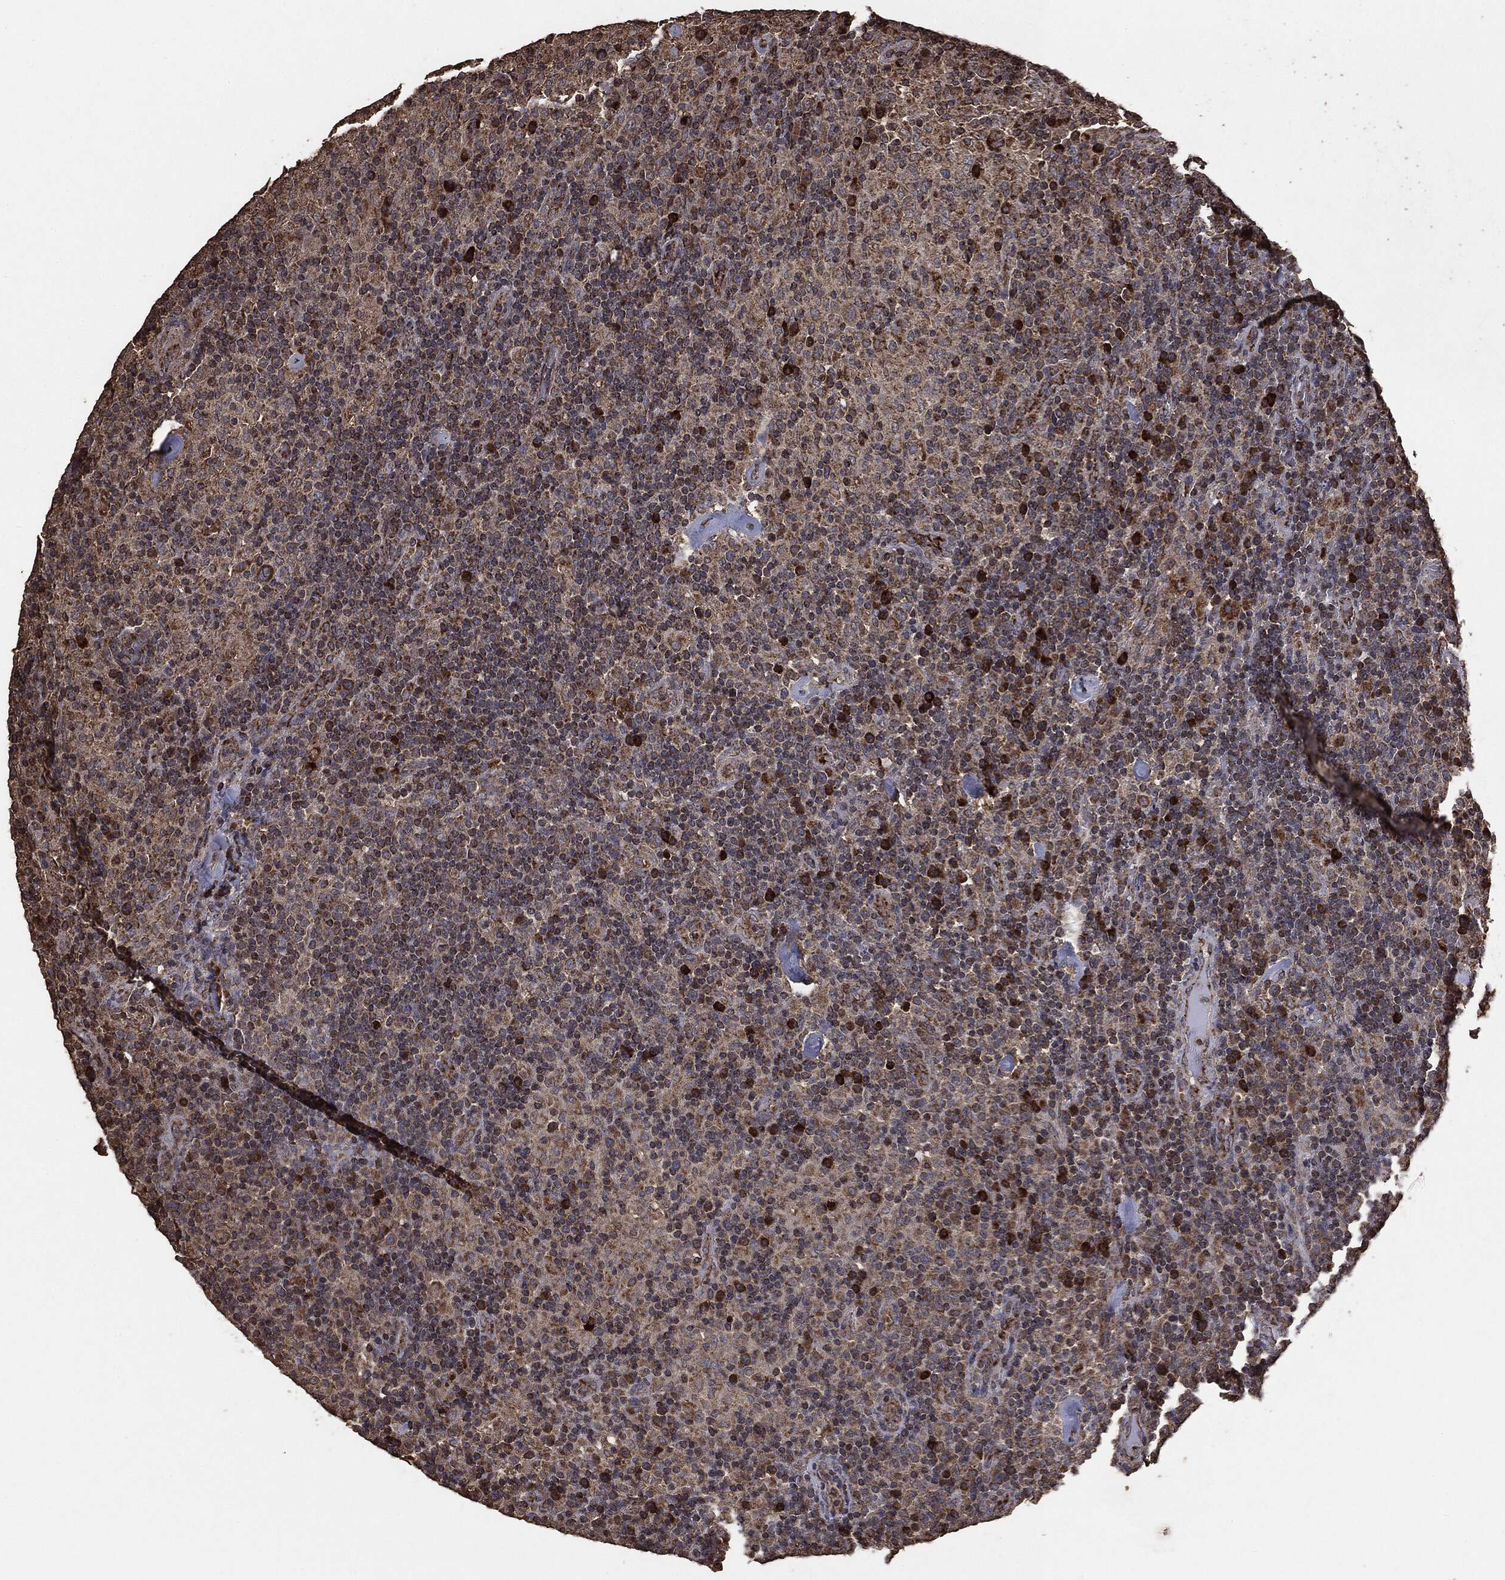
{"staining": {"intensity": "moderate", "quantity": "25%-75%", "location": "cytoplasmic/membranous"}, "tissue": "lymphoma", "cell_type": "Tumor cells", "image_type": "cancer", "snomed": [{"axis": "morphology", "description": "Hodgkin's disease, NOS"}, {"axis": "topography", "description": "Lymph node"}], "caption": "The image displays a brown stain indicating the presence of a protein in the cytoplasmic/membranous of tumor cells in lymphoma.", "gene": "MTOR", "patient": {"sex": "male", "age": 70}}